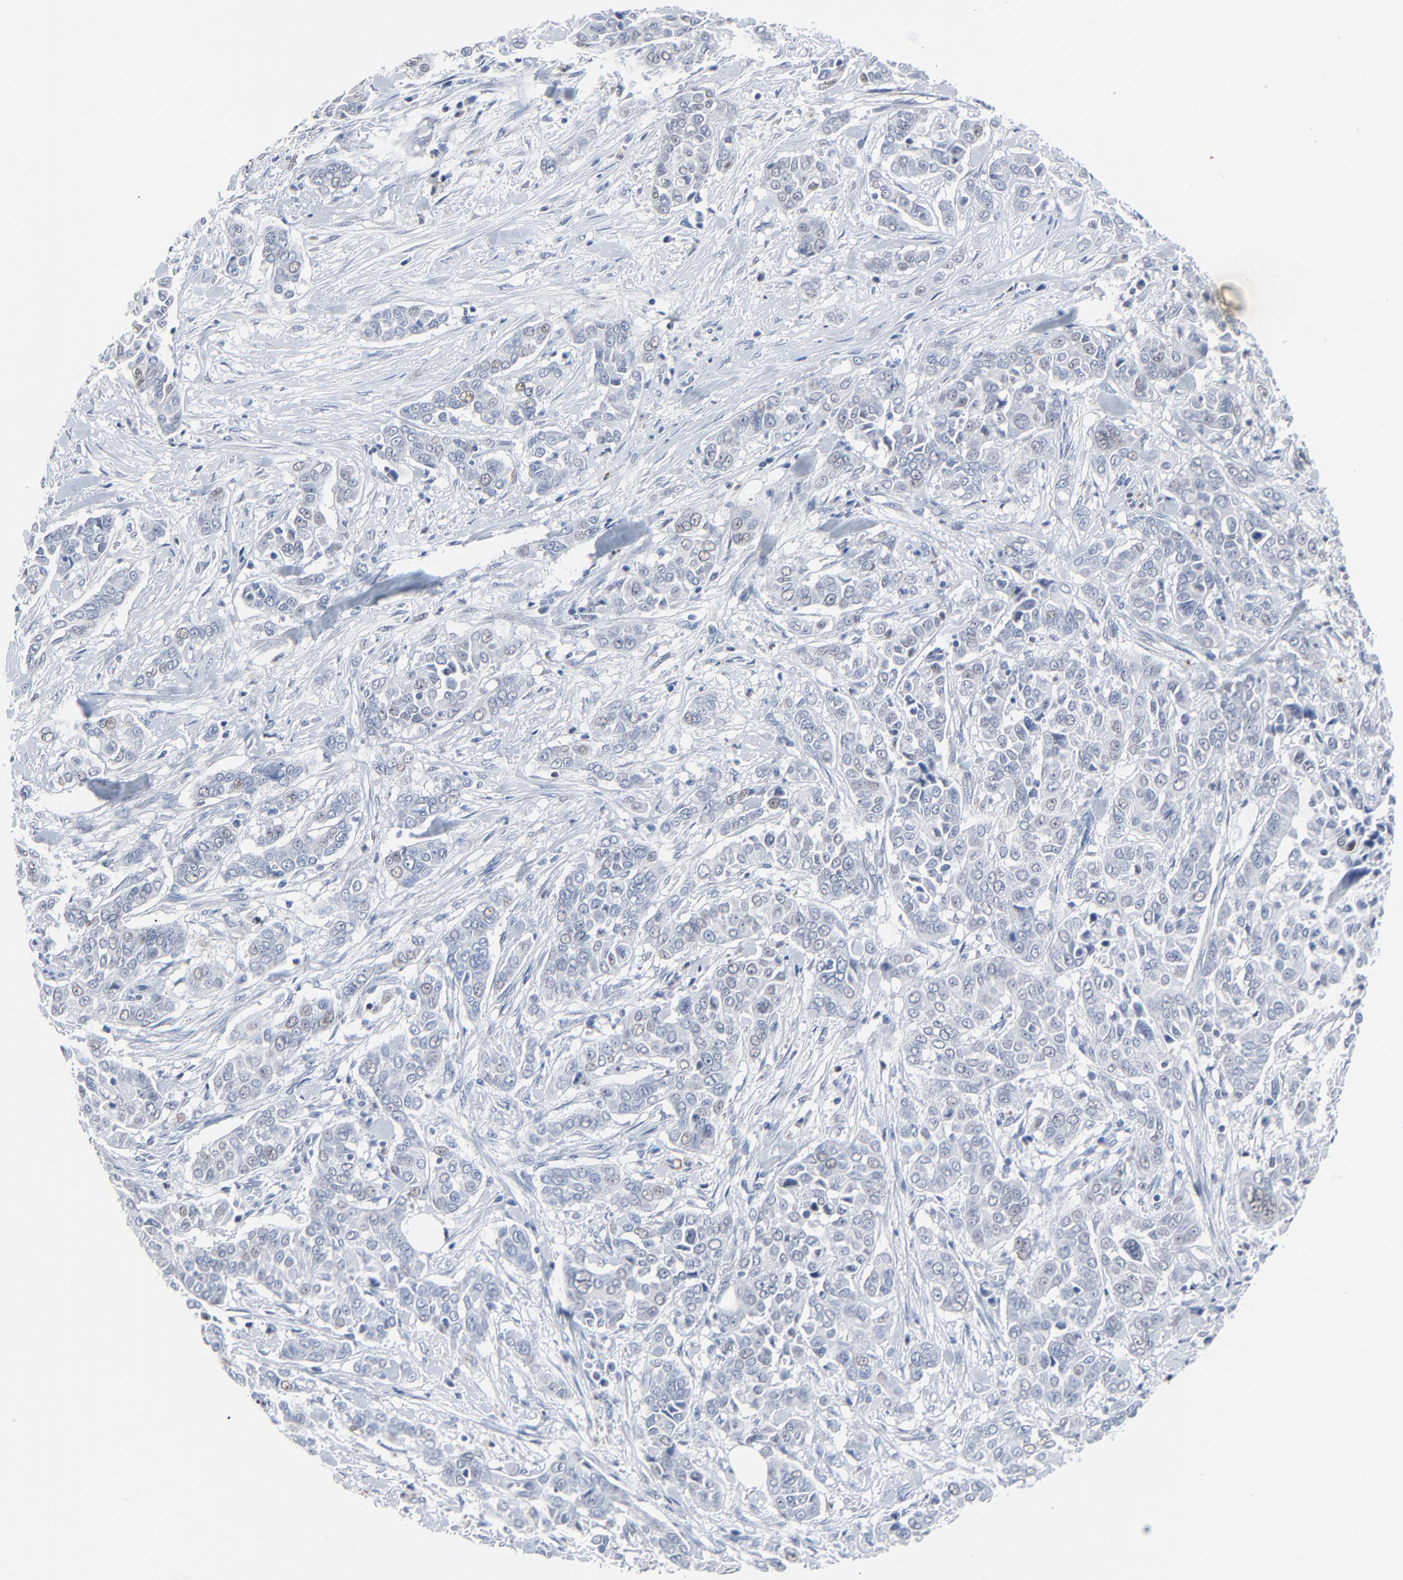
{"staining": {"intensity": "weak", "quantity": "<25%", "location": "nuclear"}, "tissue": "pancreatic cancer", "cell_type": "Tumor cells", "image_type": "cancer", "snomed": [{"axis": "morphology", "description": "Adenocarcinoma, NOS"}, {"axis": "topography", "description": "Pancreas"}], "caption": "This is an IHC image of adenocarcinoma (pancreatic). There is no expression in tumor cells.", "gene": "BIRC3", "patient": {"sex": "female", "age": 52}}